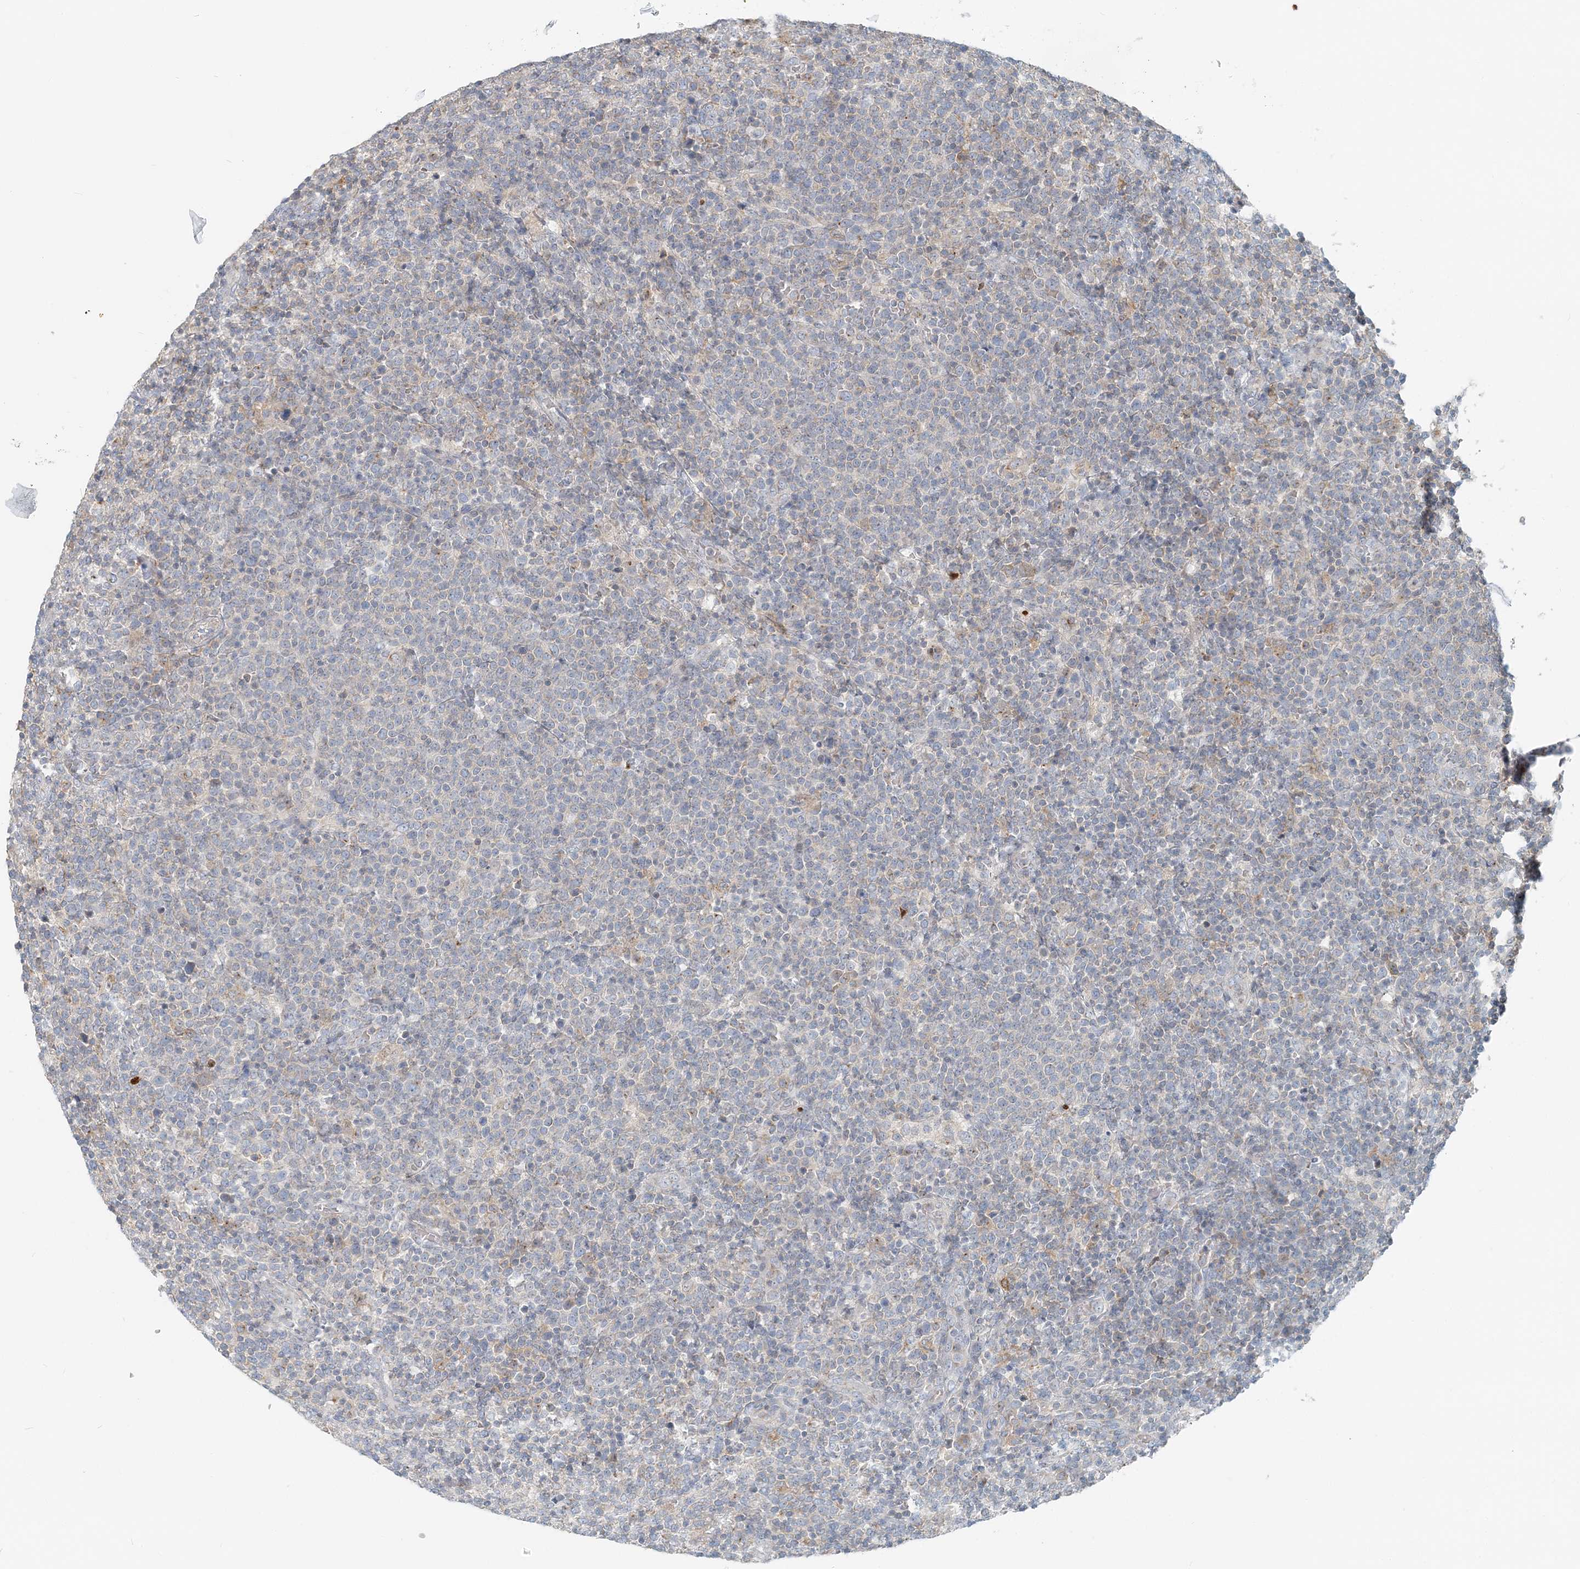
{"staining": {"intensity": "negative", "quantity": "none", "location": "none"}, "tissue": "lymphoma", "cell_type": "Tumor cells", "image_type": "cancer", "snomed": [{"axis": "morphology", "description": "Malignant lymphoma, non-Hodgkin's type, High grade"}, {"axis": "topography", "description": "Lymph node"}], "caption": "Immunohistochemical staining of lymphoma reveals no significant expression in tumor cells.", "gene": "NAA11", "patient": {"sex": "male", "age": 61}}